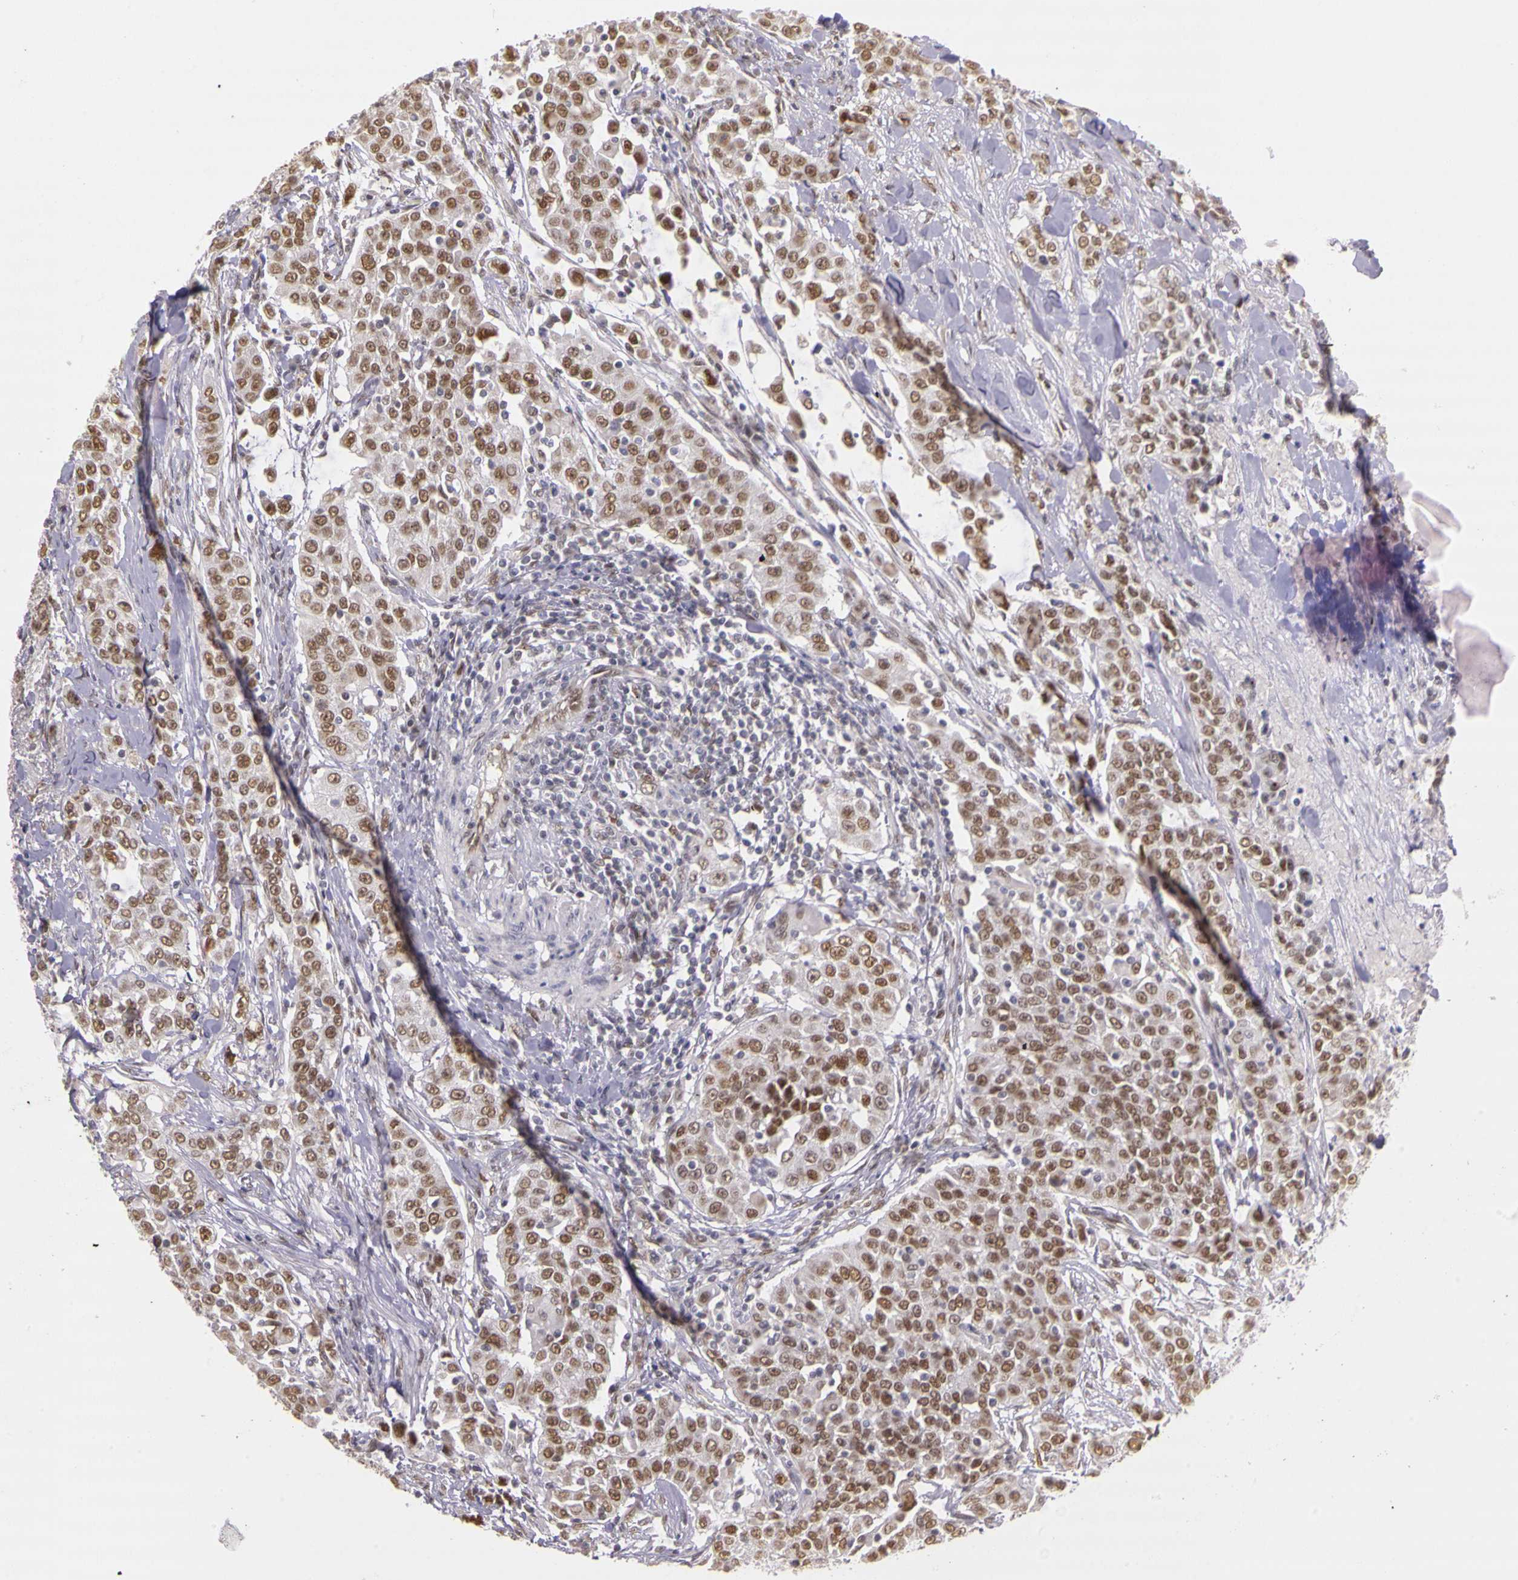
{"staining": {"intensity": "moderate", "quantity": ">75%", "location": "nuclear"}, "tissue": "urothelial cancer", "cell_type": "Tumor cells", "image_type": "cancer", "snomed": [{"axis": "morphology", "description": "Urothelial carcinoma, High grade"}, {"axis": "topography", "description": "Urinary bladder"}], "caption": "Immunohistochemistry of urothelial carcinoma (high-grade) reveals medium levels of moderate nuclear expression in approximately >75% of tumor cells.", "gene": "WDR13", "patient": {"sex": "female", "age": 80}}